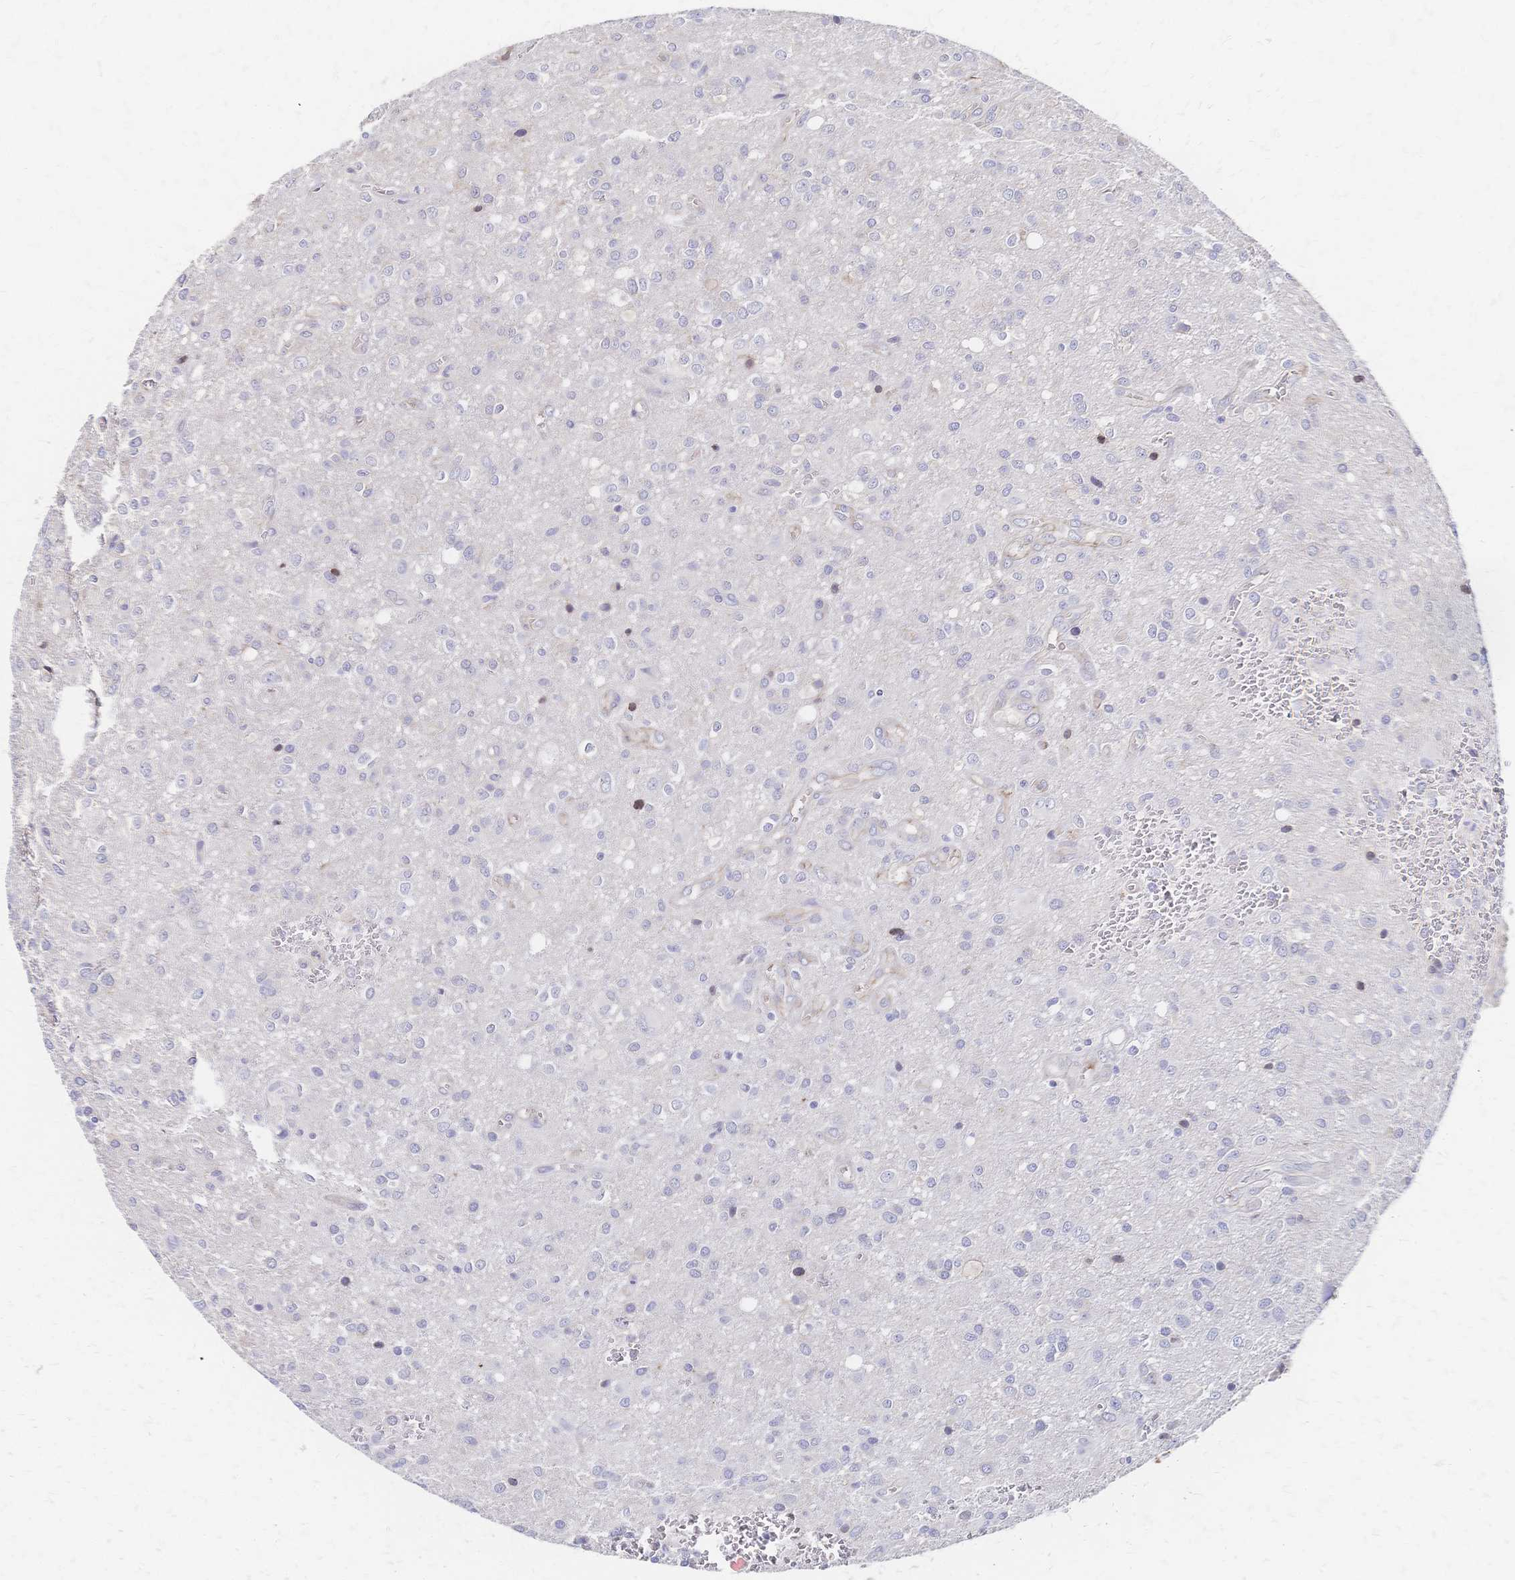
{"staining": {"intensity": "negative", "quantity": "none", "location": "none"}, "tissue": "glioma", "cell_type": "Tumor cells", "image_type": "cancer", "snomed": [{"axis": "morphology", "description": "Glioma, malignant, Low grade"}, {"axis": "topography", "description": "Brain"}], "caption": "Immunohistochemical staining of human malignant low-grade glioma exhibits no significant expression in tumor cells.", "gene": "SLC5A1", "patient": {"sex": "male", "age": 66}}